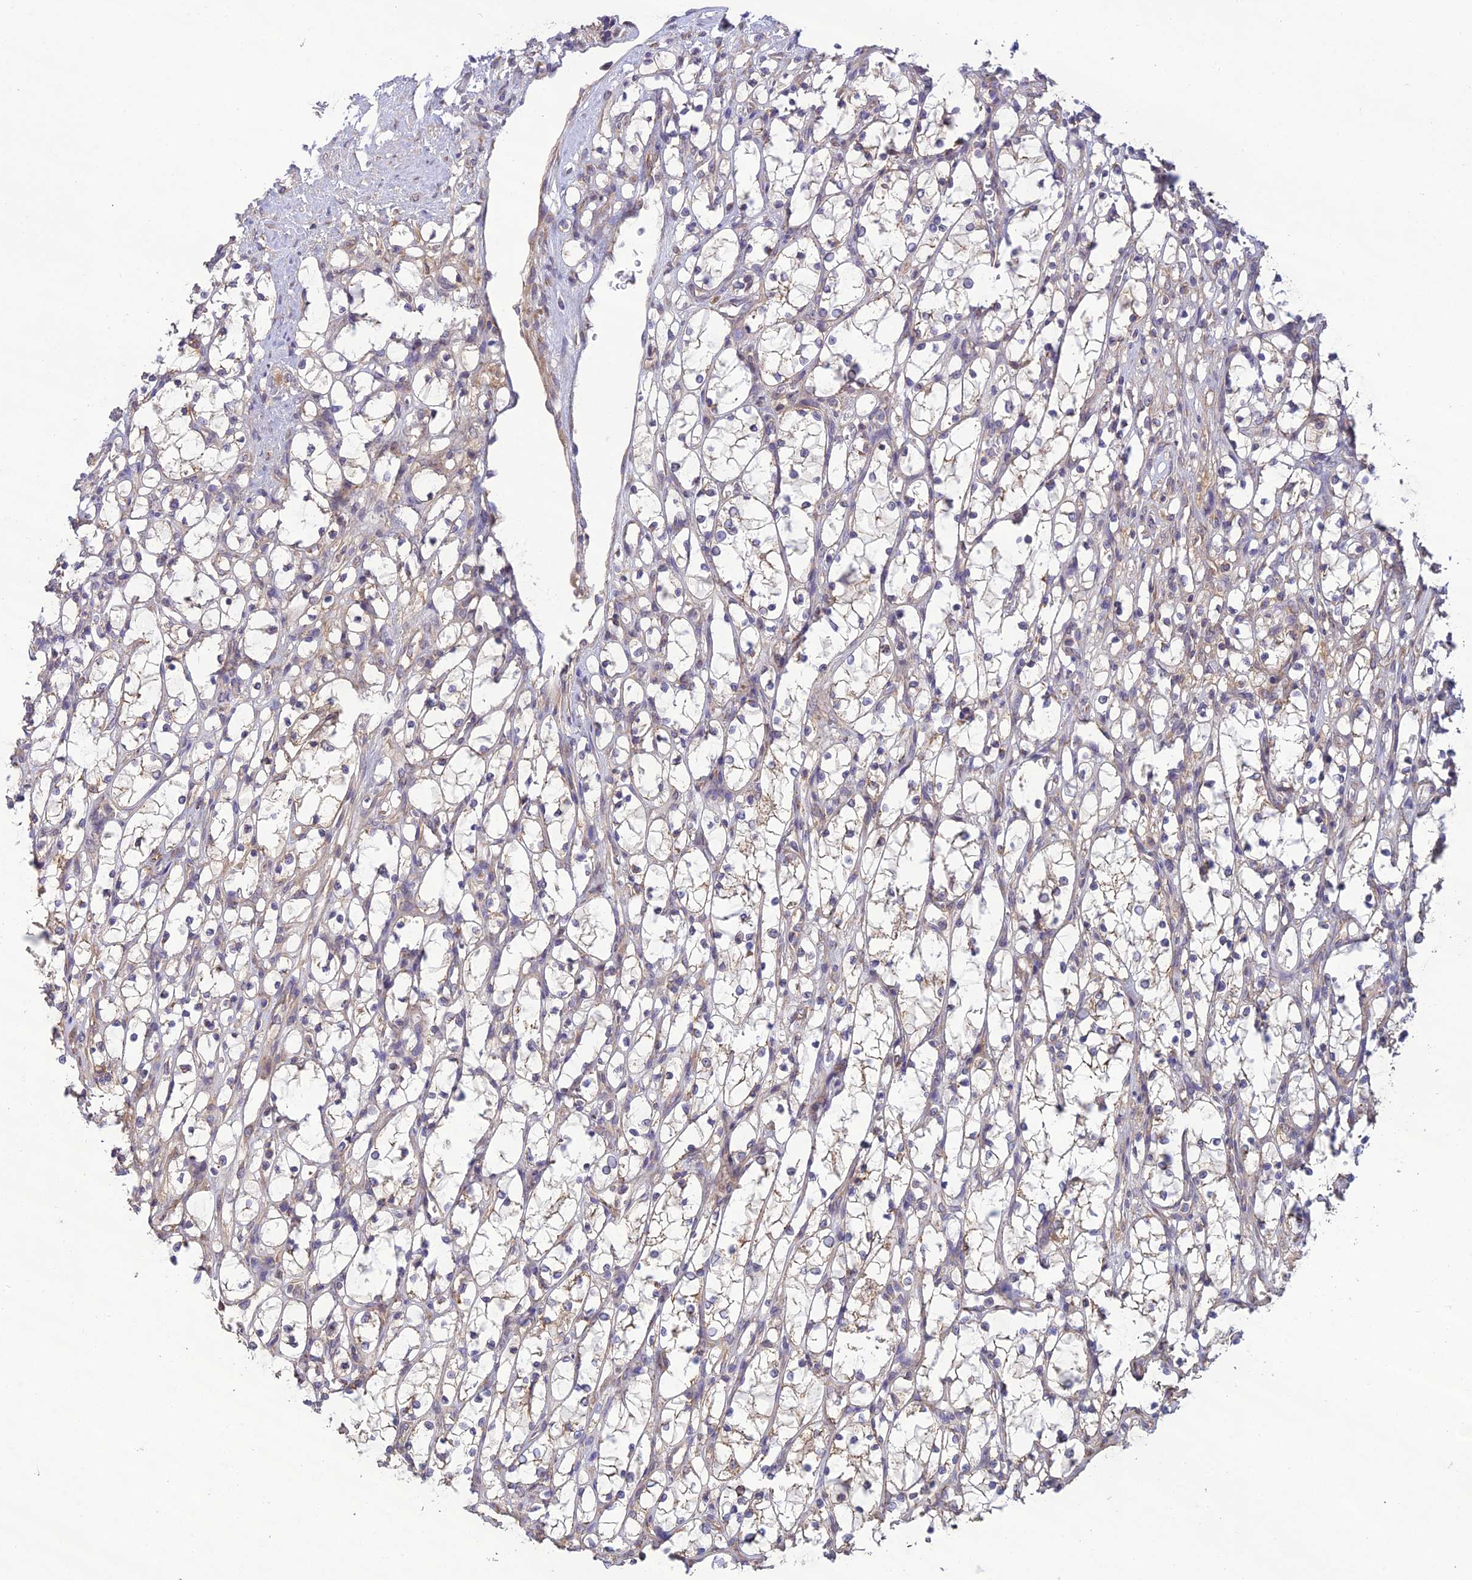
{"staining": {"intensity": "weak", "quantity": "<25%", "location": "cytoplasmic/membranous"}, "tissue": "renal cancer", "cell_type": "Tumor cells", "image_type": "cancer", "snomed": [{"axis": "morphology", "description": "Adenocarcinoma, NOS"}, {"axis": "topography", "description": "Kidney"}], "caption": "Human adenocarcinoma (renal) stained for a protein using IHC shows no expression in tumor cells.", "gene": "MRNIP", "patient": {"sex": "female", "age": 69}}